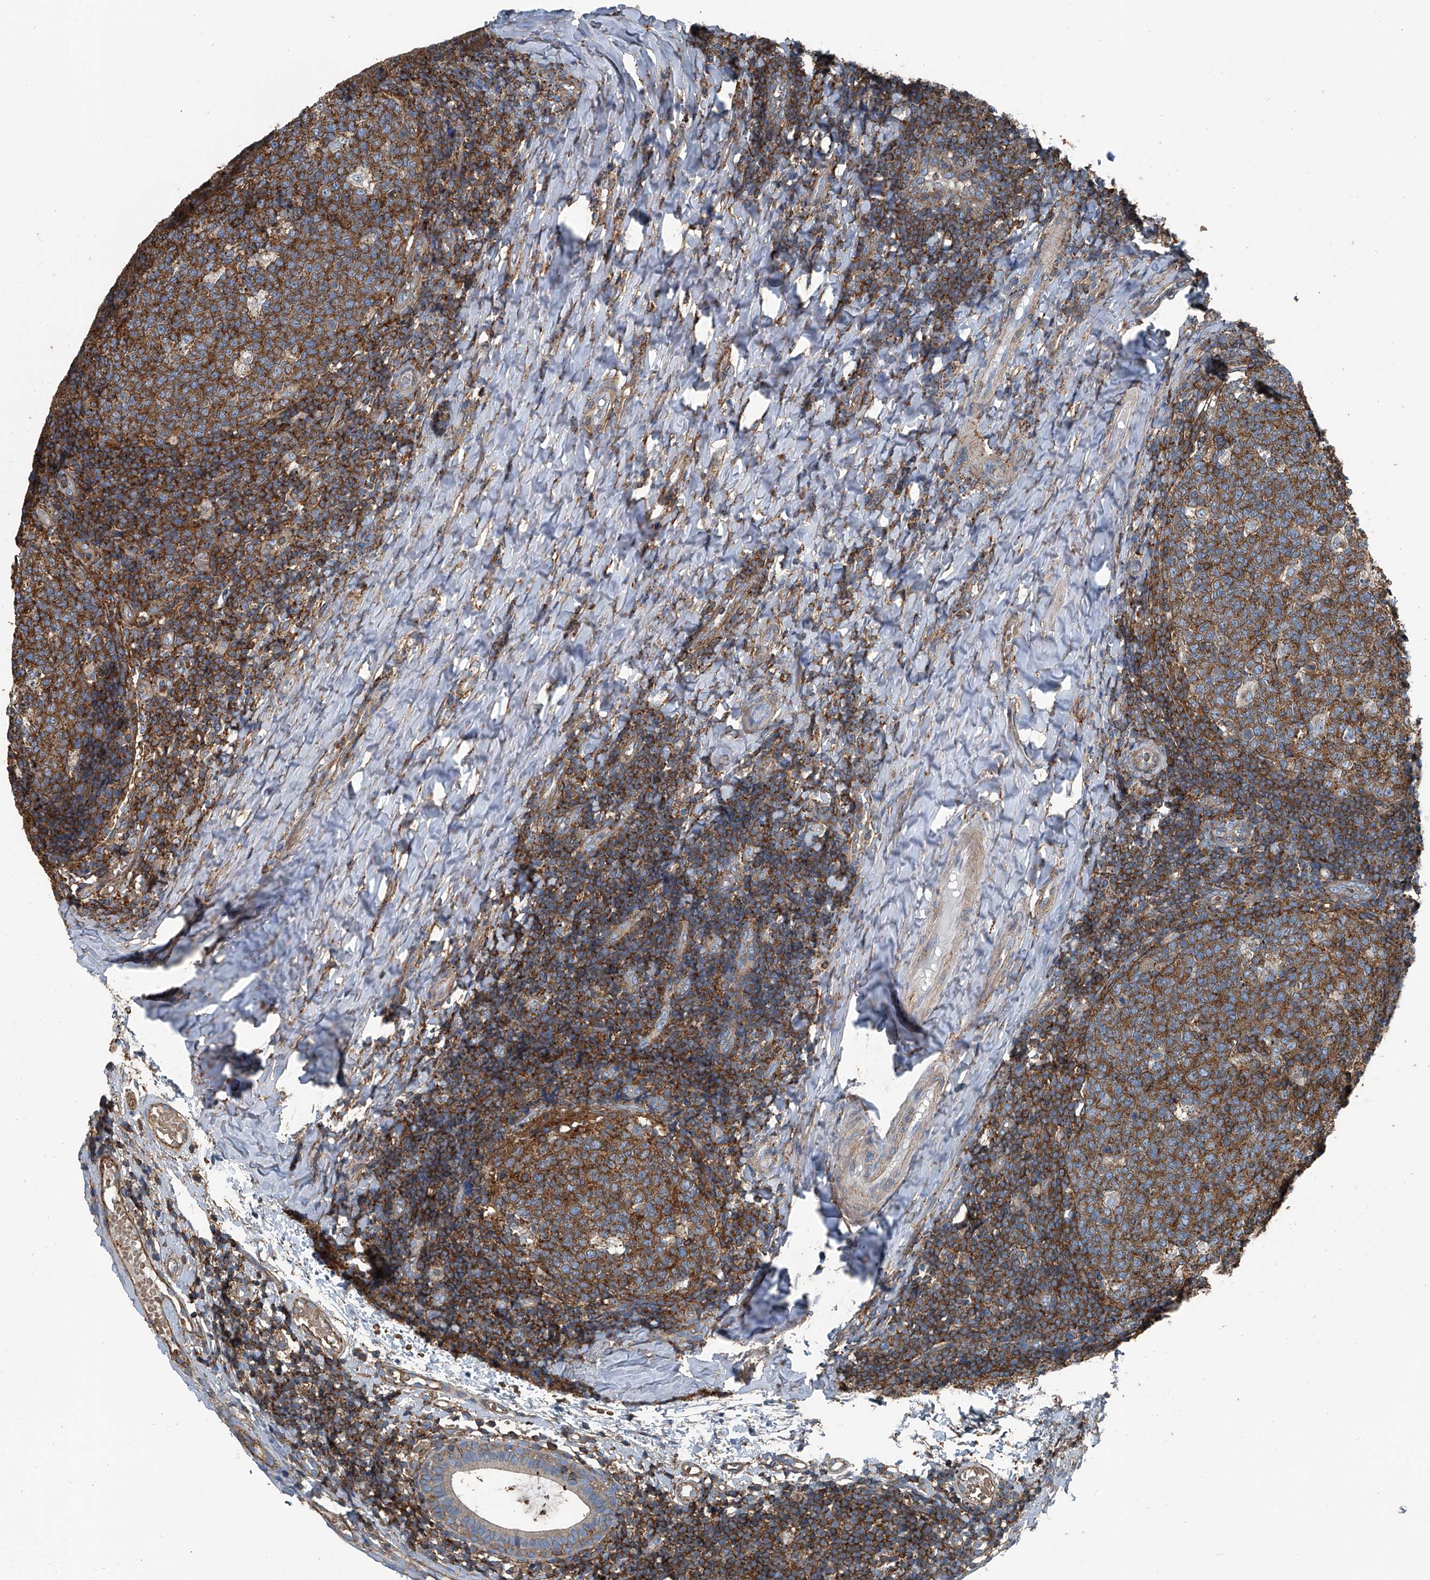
{"staining": {"intensity": "moderate", "quantity": ">75%", "location": "cytoplasmic/membranous"}, "tissue": "tonsil", "cell_type": "Germinal center cells", "image_type": "normal", "snomed": [{"axis": "morphology", "description": "Normal tissue, NOS"}, {"axis": "topography", "description": "Tonsil"}], "caption": "Moderate cytoplasmic/membranous positivity for a protein is identified in approximately >75% of germinal center cells of normal tonsil using immunohistochemistry.", "gene": "SEPTIN7", "patient": {"sex": "female", "age": 19}}